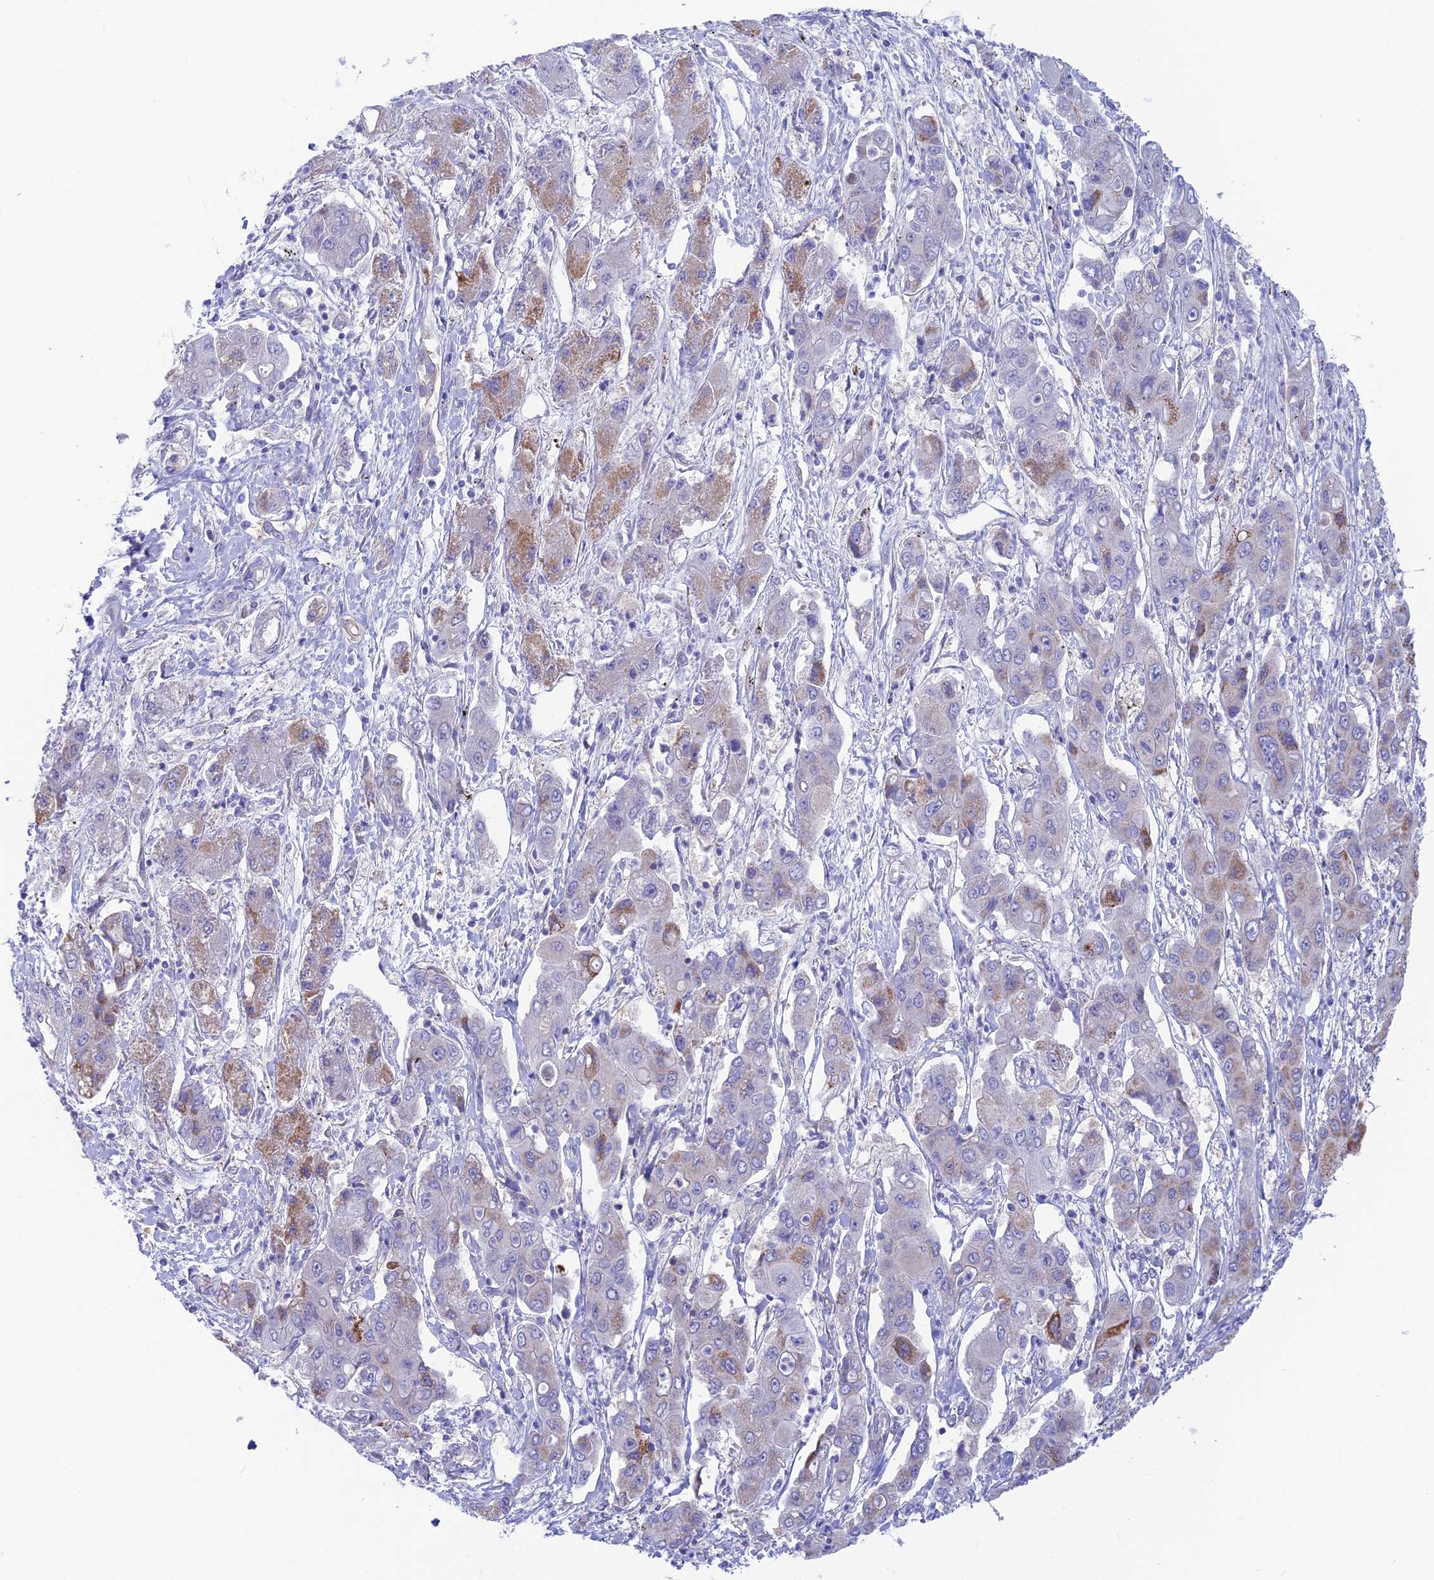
{"staining": {"intensity": "moderate", "quantity": "<25%", "location": "cytoplasmic/membranous"}, "tissue": "liver cancer", "cell_type": "Tumor cells", "image_type": "cancer", "snomed": [{"axis": "morphology", "description": "Cholangiocarcinoma"}, {"axis": "topography", "description": "Liver"}], "caption": "Brown immunohistochemical staining in liver cholangiocarcinoma shows moderate cytoplasmic/membranous positivity in approximately <25% of tumor cells.", "gene": "LZTFL1", "patient": {"sex": "male", "age": 67}}